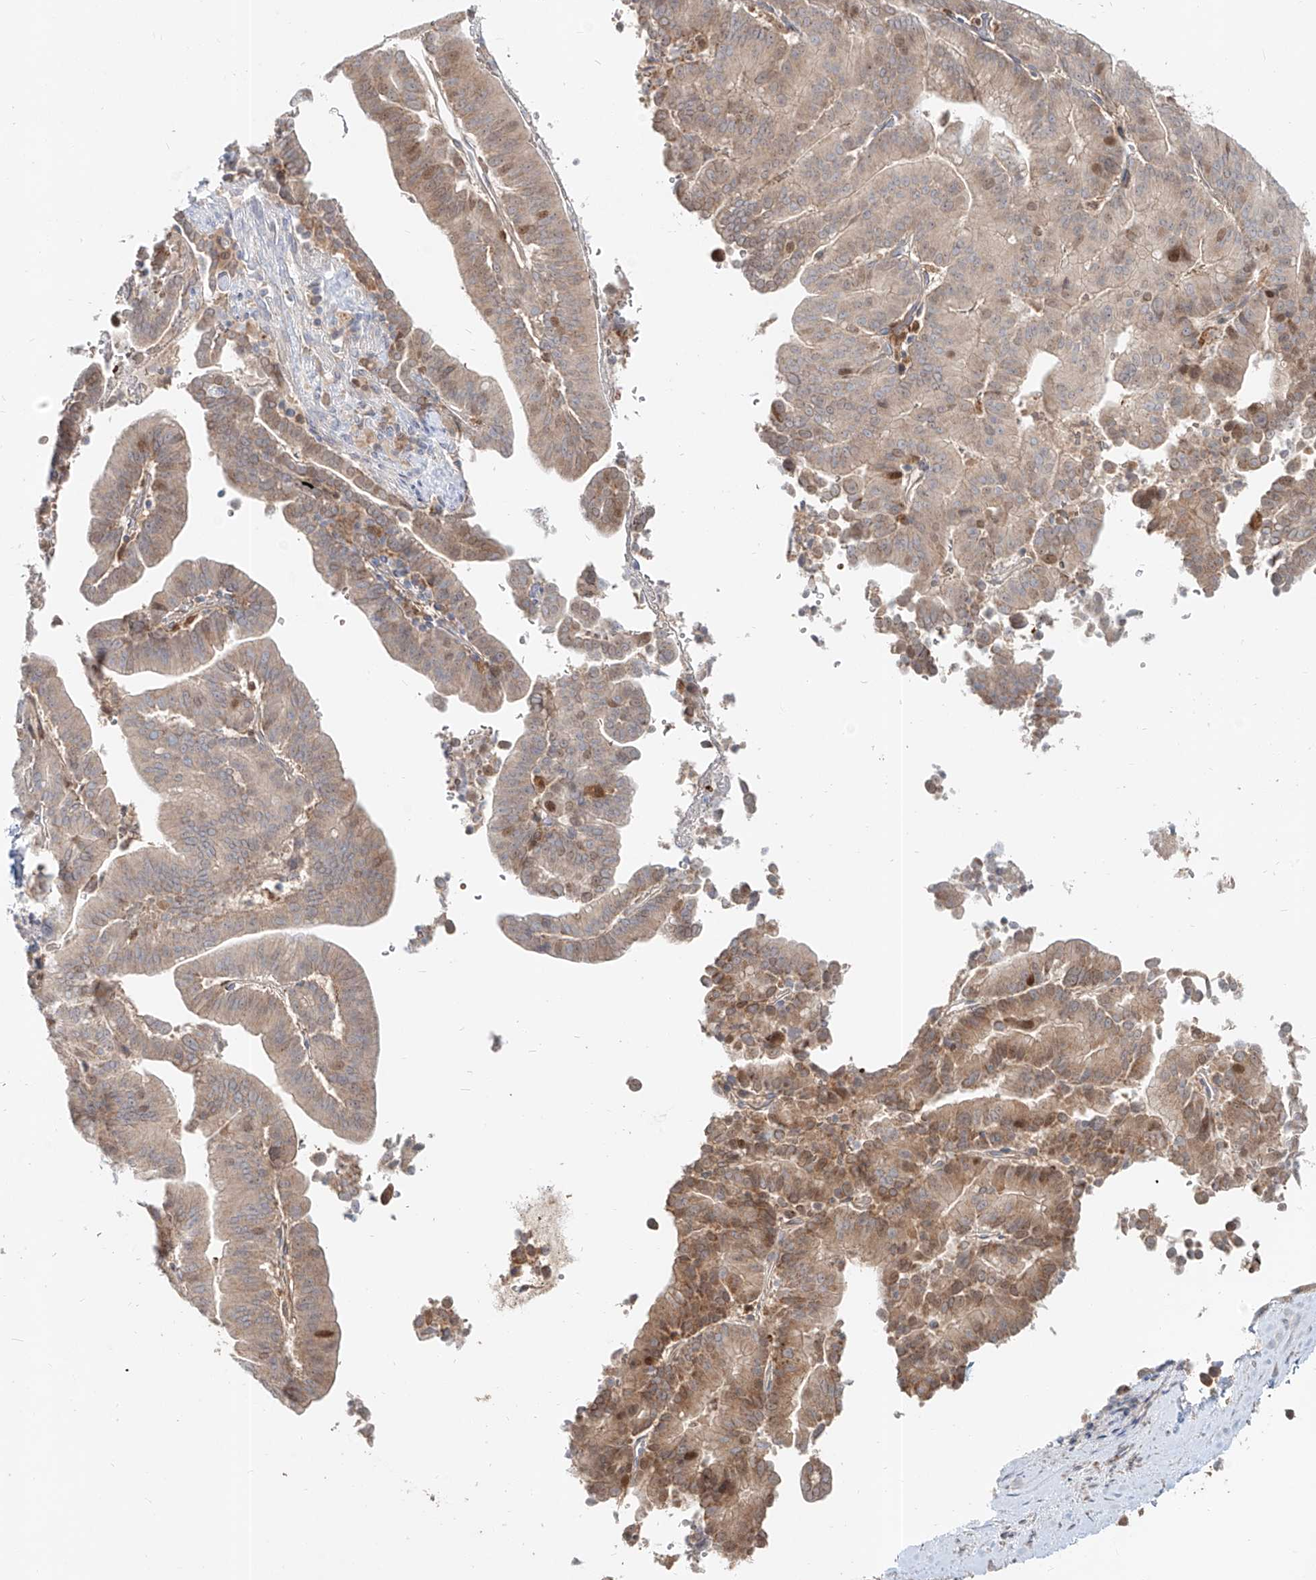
{"staining": {"intensity": "weak", "quantity": "25%-75%", "location": "cytoplasmic/membranous,nuclear"}, "tissue": "liver cancer", "cell_type": "Tumor cells", "image_type": "cancer", "snomed": [{"axis": "morphology", "description": "Cholangiocarcinoma"}, {"axis": "topography", "description": "Liver"}], "caption": "Brown immunohistochemical staining in liver cancer displays weak cytoplasmic/membranous and nuclear staining in about 25%-75% of tumor cells.", "gene": "FGD2", "patient": {"sex": "female", "age": 75}}